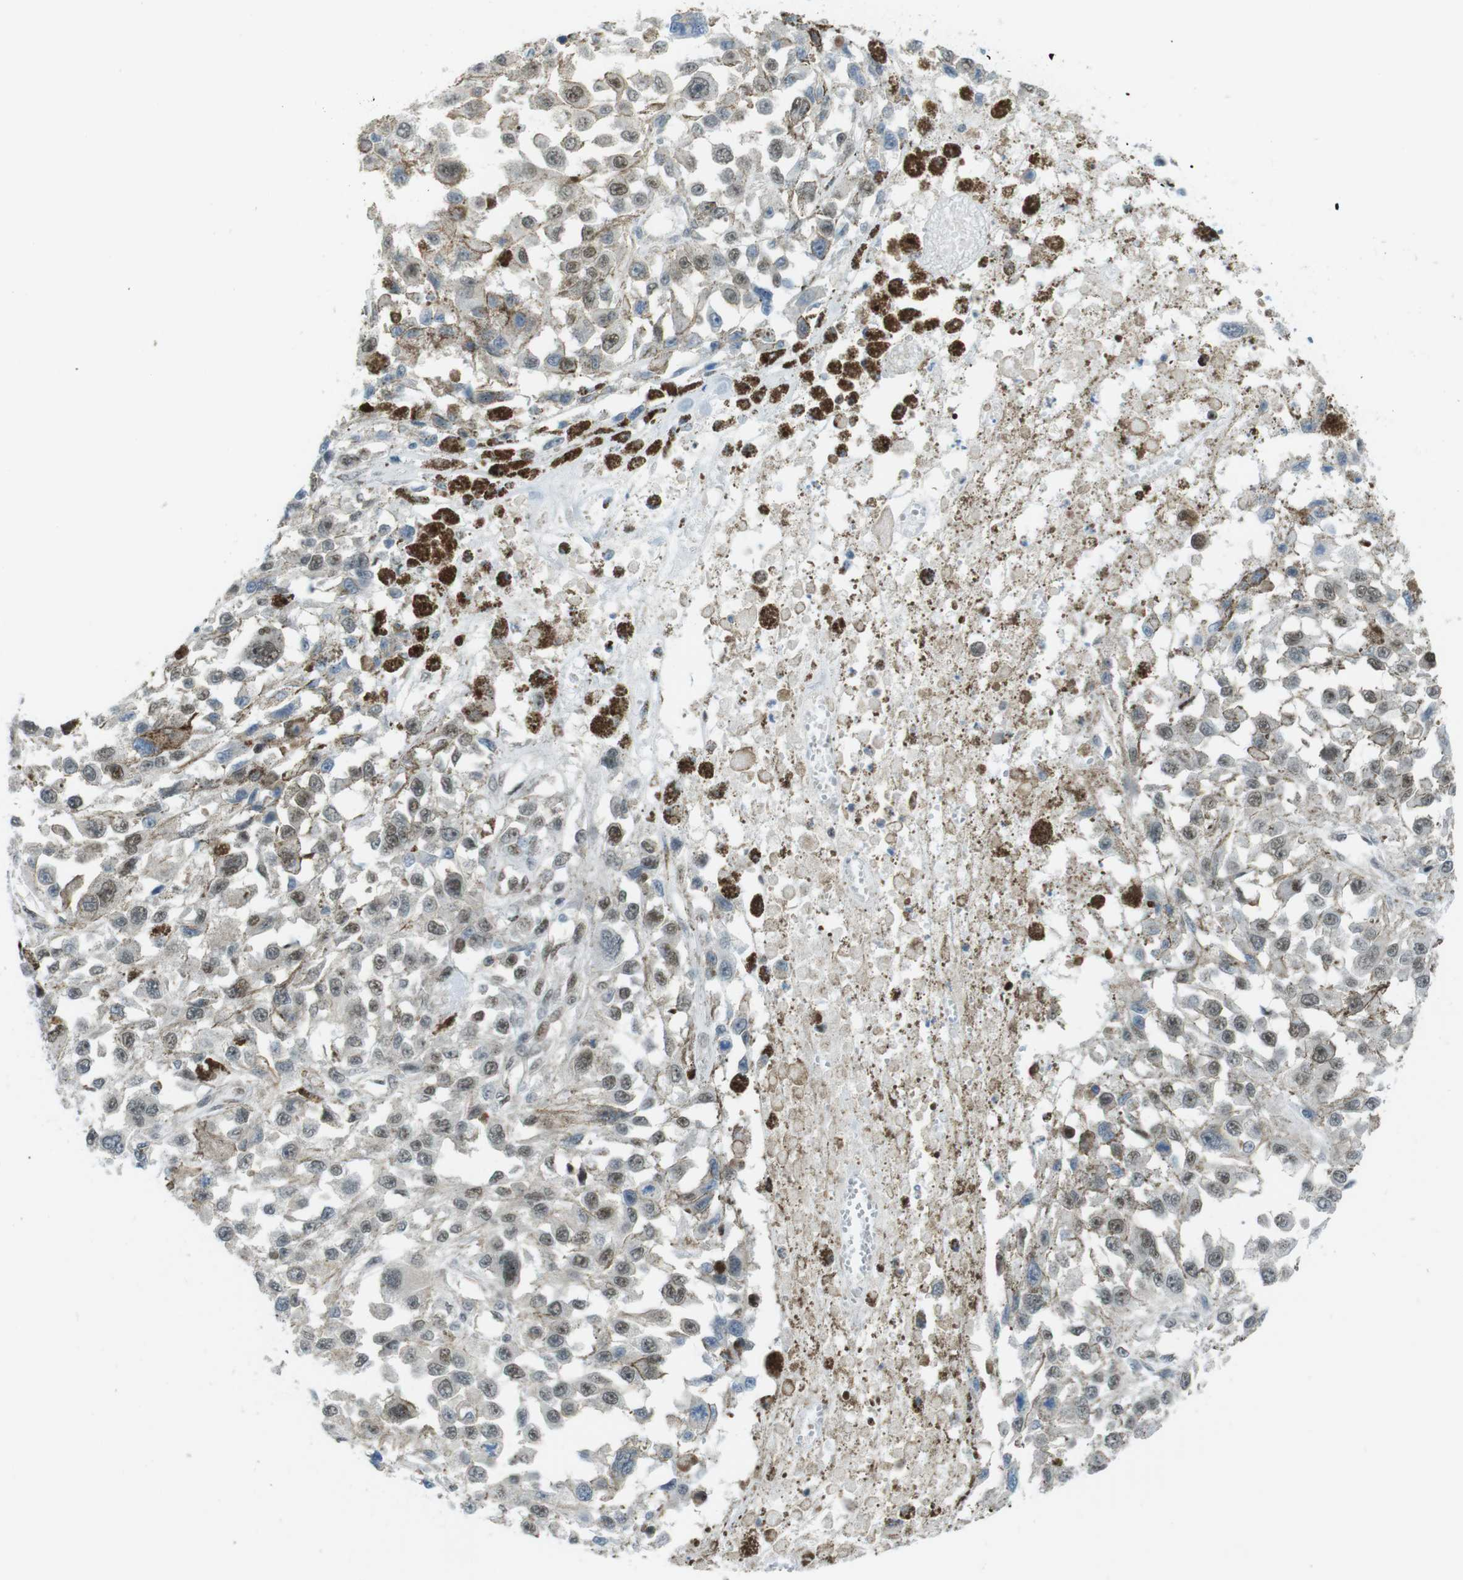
{"staining": {"intensity": "weak", "quantity": ">75%", "location": "nuclear"}, "tissue": "melanoma", "cell_type": "Tumor cells", "image_type": "cancer", "snomed": [{"axis": "morphology", "description": "Malignant melanoma, Metastatic site"}, {"axis": "topography", "description": "Lymph node"}], "caption": "Human melanoma stained with a brown dye reveals weak nuclear positive positivity in approximately >75% of tumor cells.", "gene": "UBB", "patient": {"sex": "male", "age": 59}}